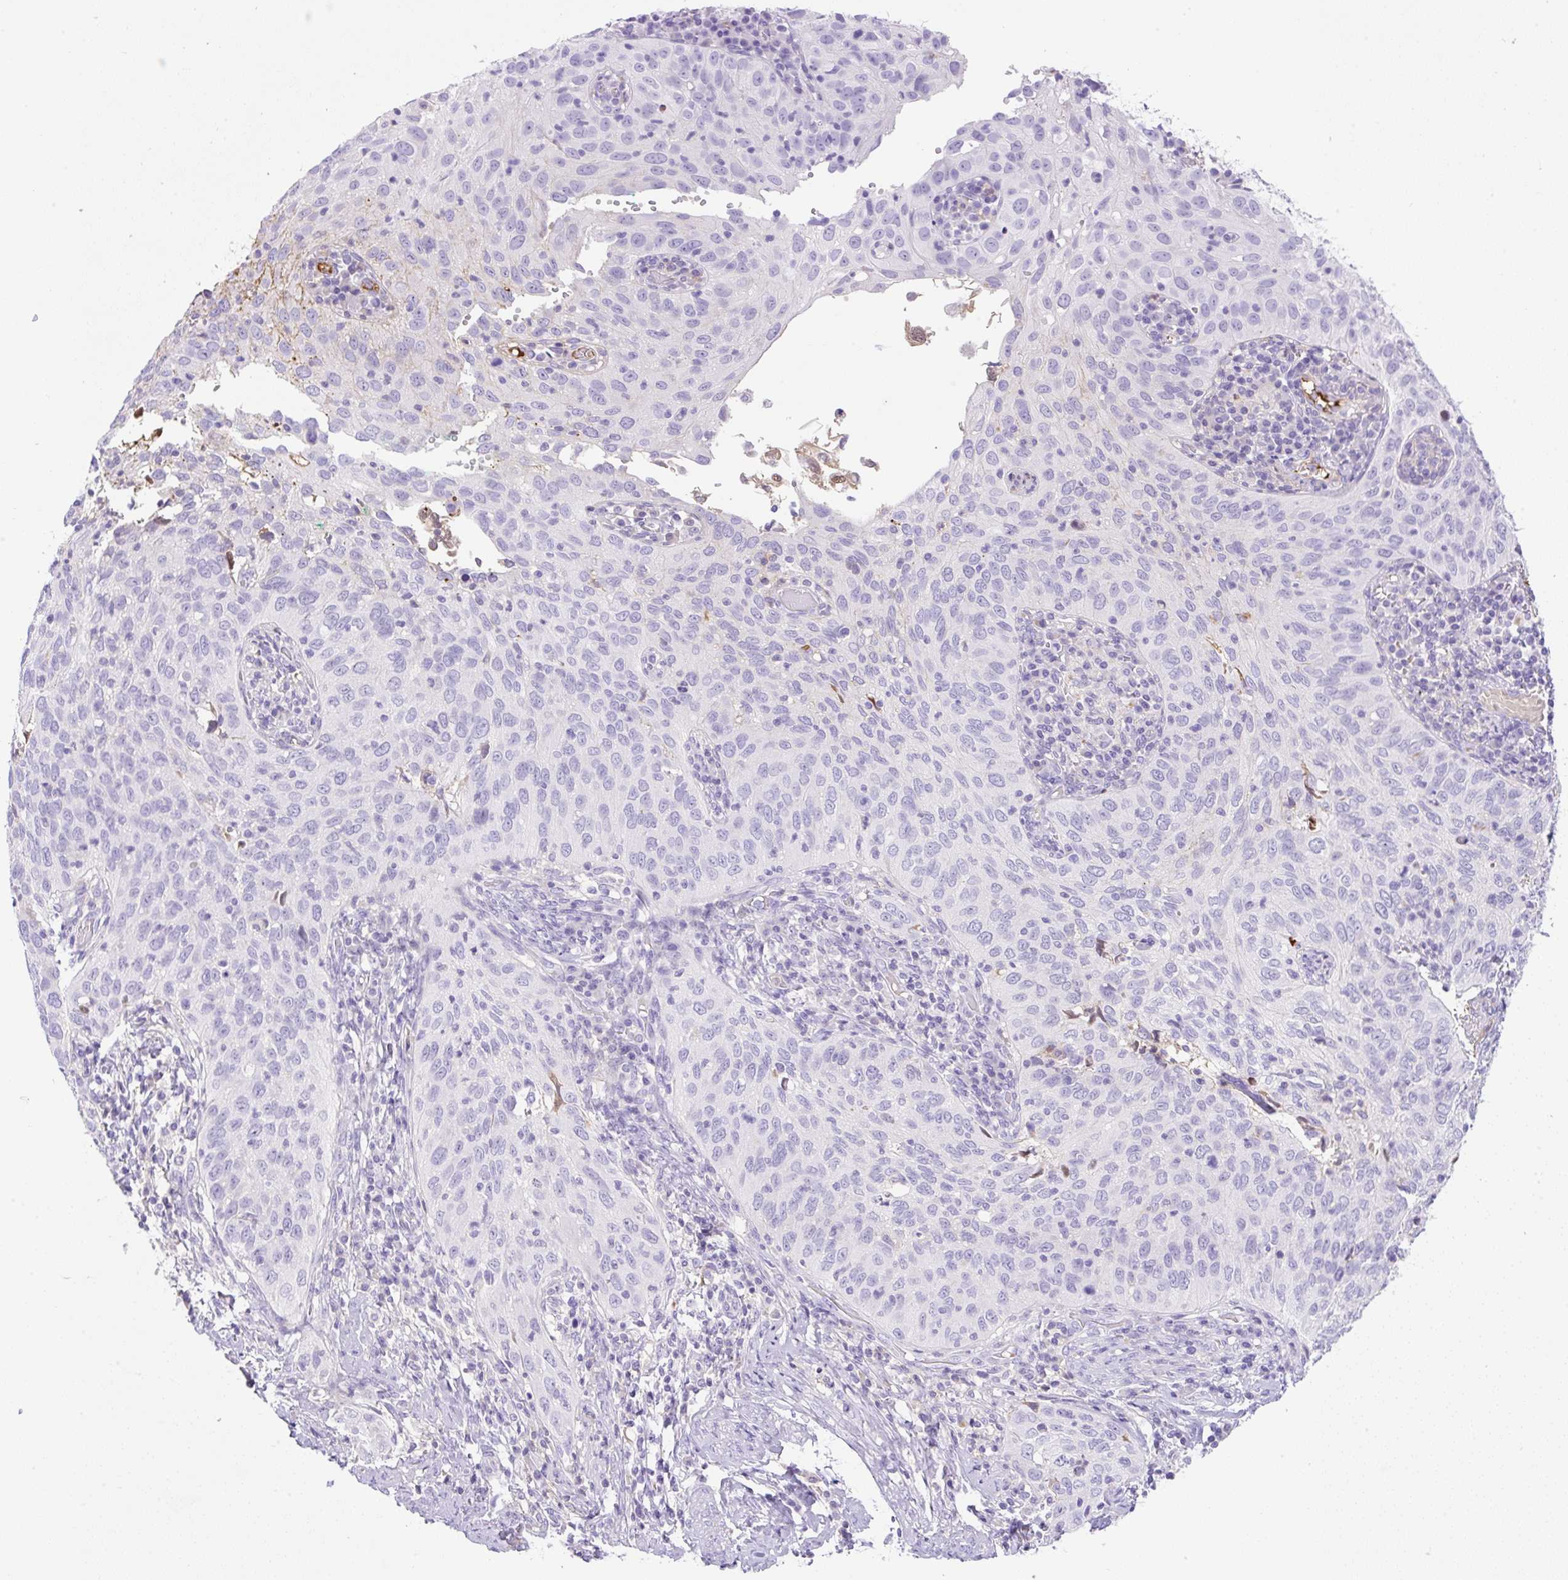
{"staining": {"intensity": "negative", "quantity": "none", "location": "none"}, "tissue": "cervical cancer", "cell_type": "Tumor cells", "image_type": "cancer", "snomed": [{"axis": "morphology", "description": "Squamous cell carcinoma, NOS"}, {"axis": "topography", "description": "Cervix"}], "caption": "A photomicrograph of squamous cell carcinoma (cervical) stained for a protein displays no brown staining in tumor cells. (DAB IHC with hematoxylin counter stain).", "gene": "TDRD15", "patient": {"sex": "female", "age": 52}}